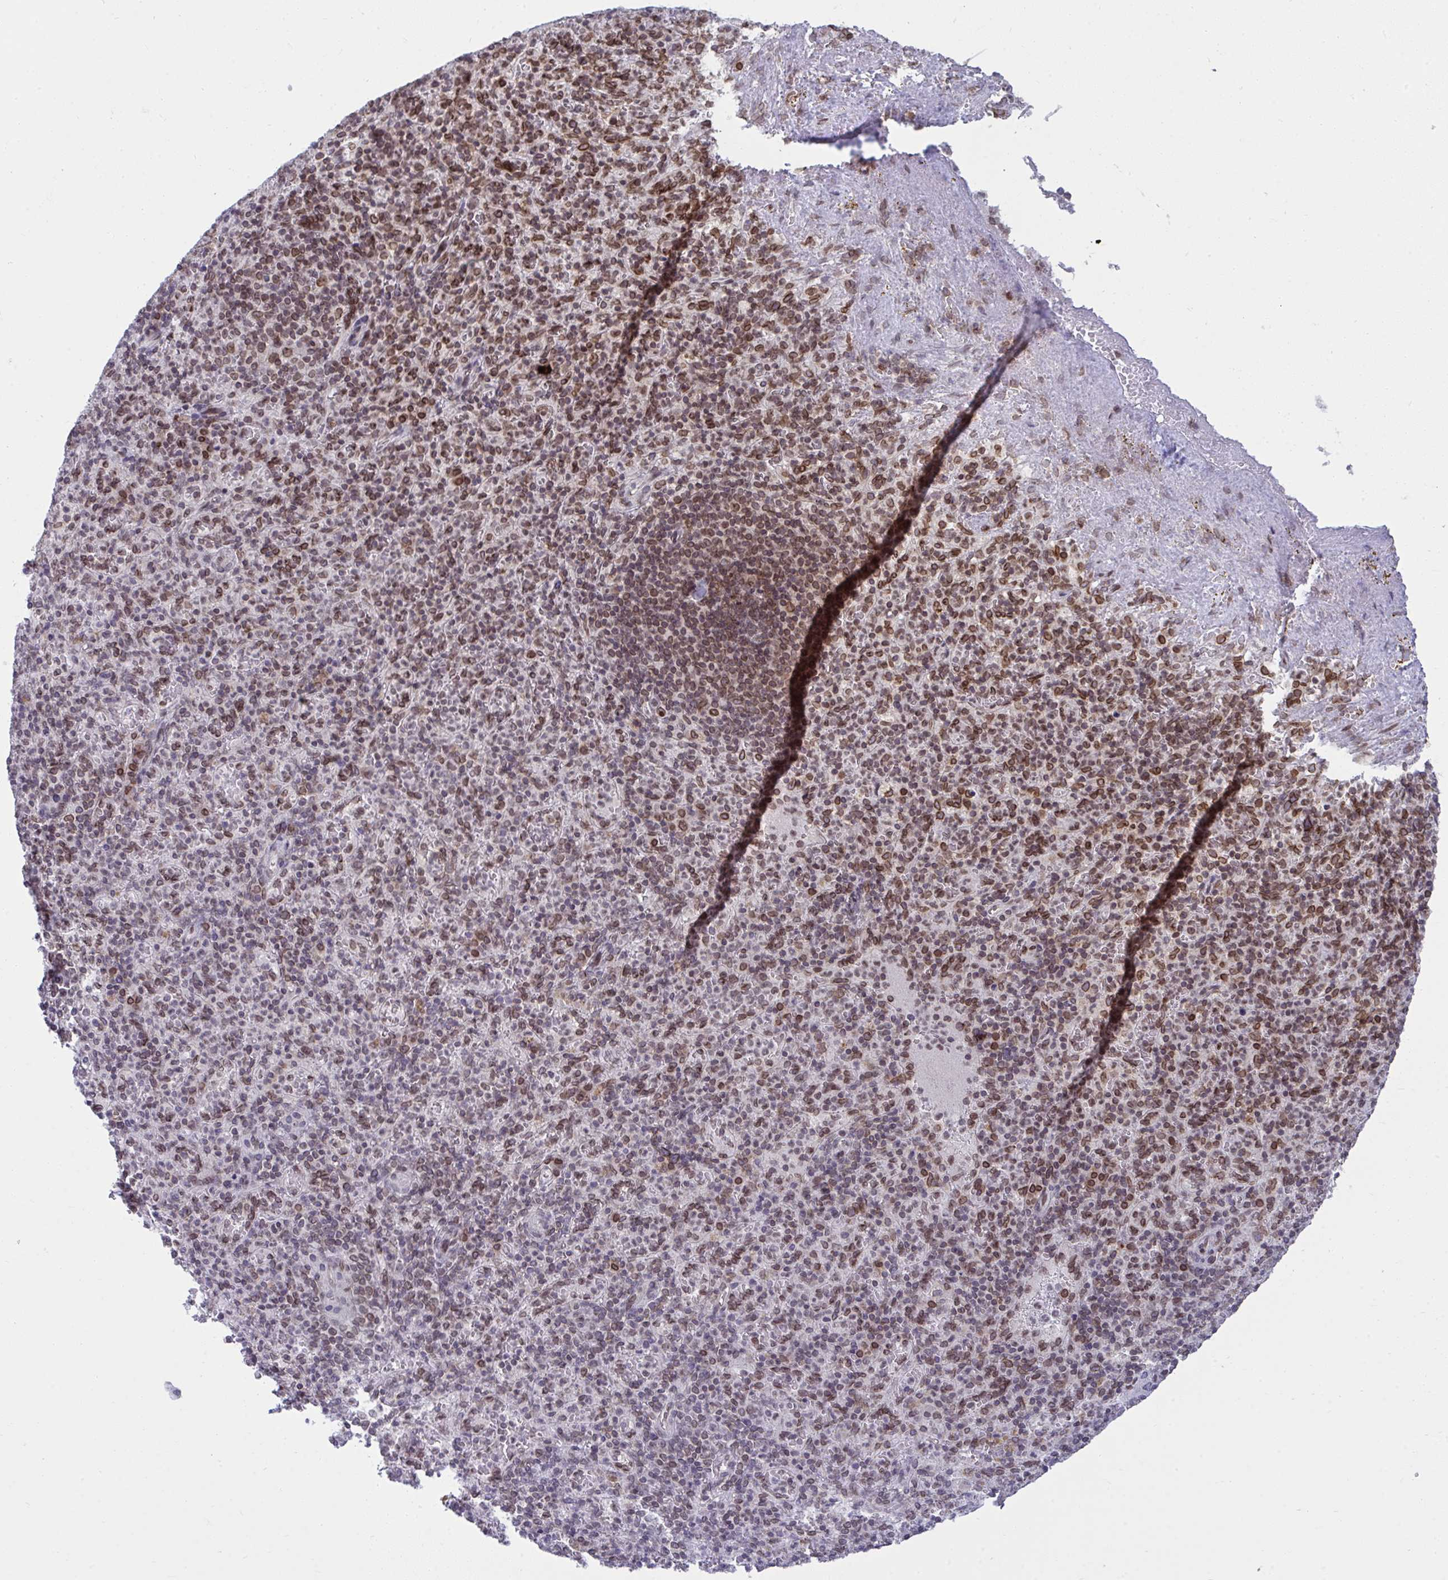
{"staining": {"intensity": "moderate", "quantity": ">75%", "location": "cytoplasmic/membranous,nuclear"}, "tissue": "spleen", "cell_type": "Cells in red pulp", "image_type": "normal", "snomed": [{"axis": "morphology", "description": "Normal tissue, NOS"}, {"axis": "topography", "description": "Spleen"}], "caption": "Protein expression analysis of benign human spleen reveals moderate cytoplasmic/membranous,nuclear expression in approximately >75% of cells in red pulp.", "gene": "RANBP2", "patient": {"sex": "female", "age": 74}}